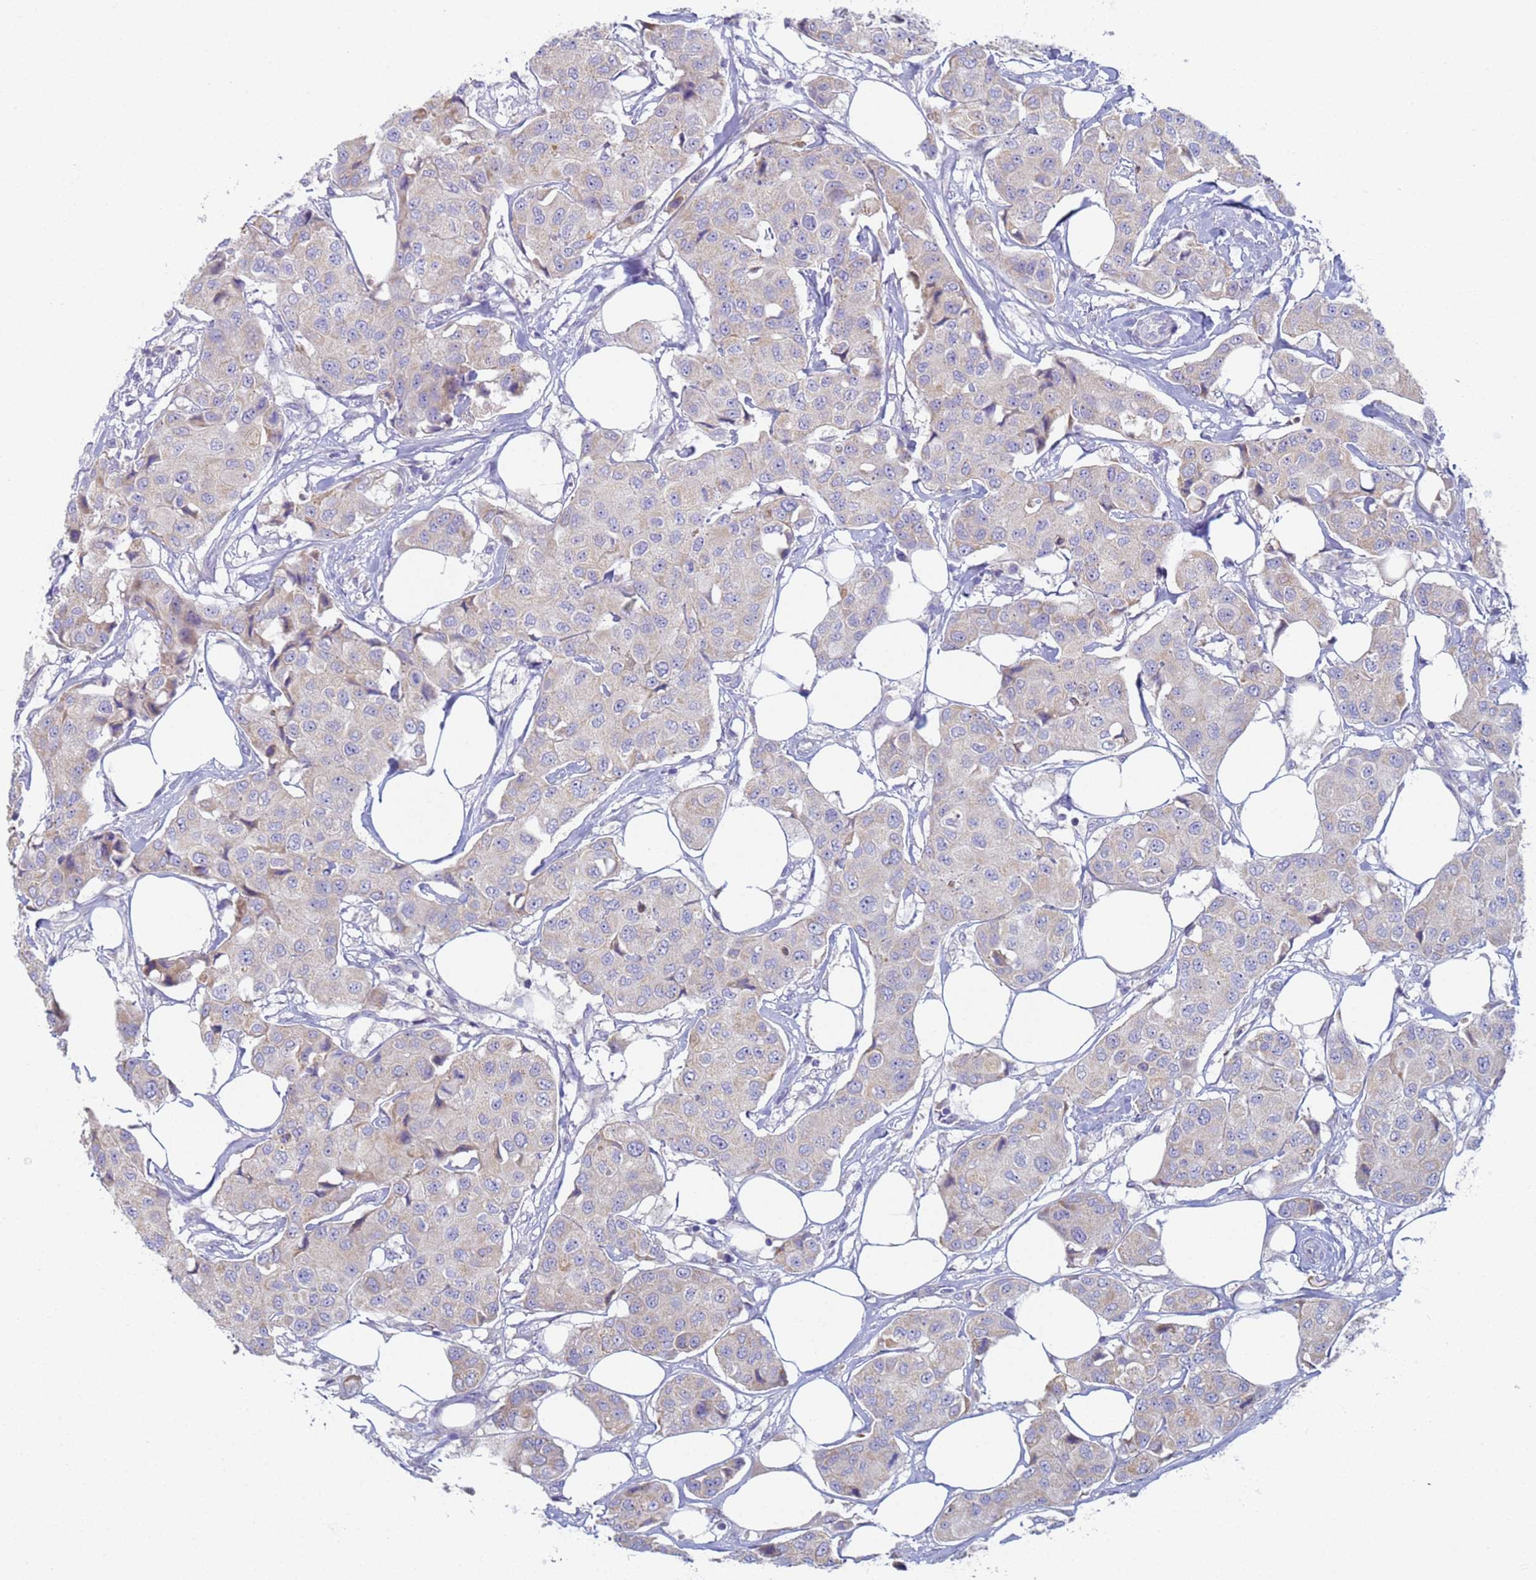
{"staining": {"intensity": "weak", "quantity": "25%-75%", "location": "cytoplasmic/membranous"}, "tissue": "breast cancer", "cell_type": "Tumor cells", "image_type": "cancer", "snomed": [{"axis": "morphology", "description": "Duct carcinoma"}, {"axis": "topography", "description": "Breast"}], "caption": "This micrograph demonstrates breast invasive ductal carcinoma stained with IHC to label a protein in brown. The cytoplasmic/membranous of tumor cells show weak positivity for the protein. Nuclei are counter-stained blue.", "gene": "CR1", "patient": {"sex": "female", "age": 80}}